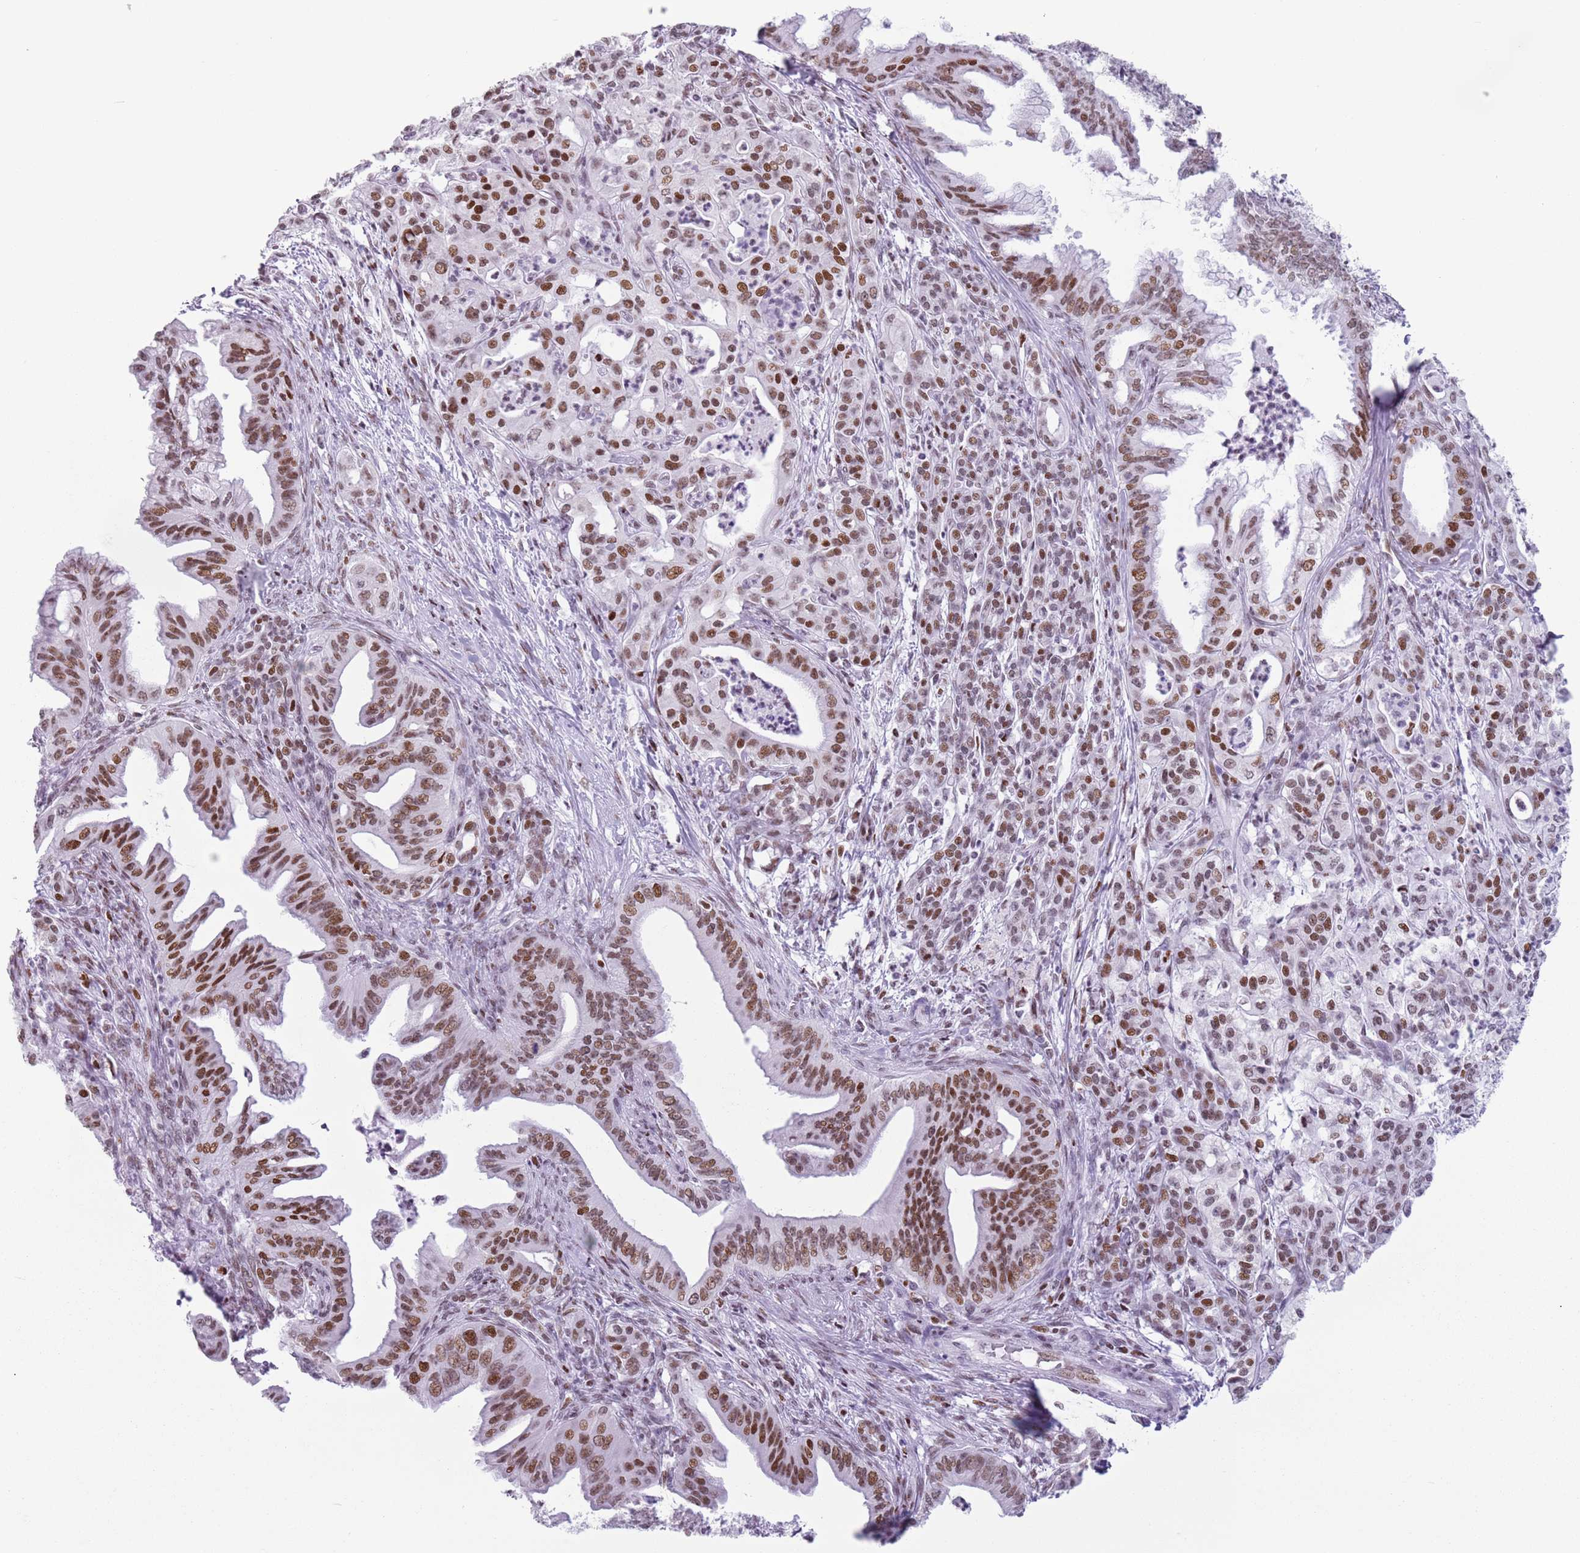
{"staining": {"intensity": "moderate", "quantity": ">75%", "location": "nuclear"}, "tissue": "pancreatic cancer", "cell_type": "Tumor cells", "image_type": "cancer", "snomed": [{"axis": "morphology", "description": "Adenocarcinoma, NOS"}, {"axis": "topography", "description": "Pancreas"}], "caption": "A histopathology image showing moderate nuclear staining in approximately >75% of tumor cells in pancreatic adenocarcinoma, as visualized by brown immunohistochemical staining.", "gene": "FAM104B", "patient": {"sex": "male", "age": 58}}